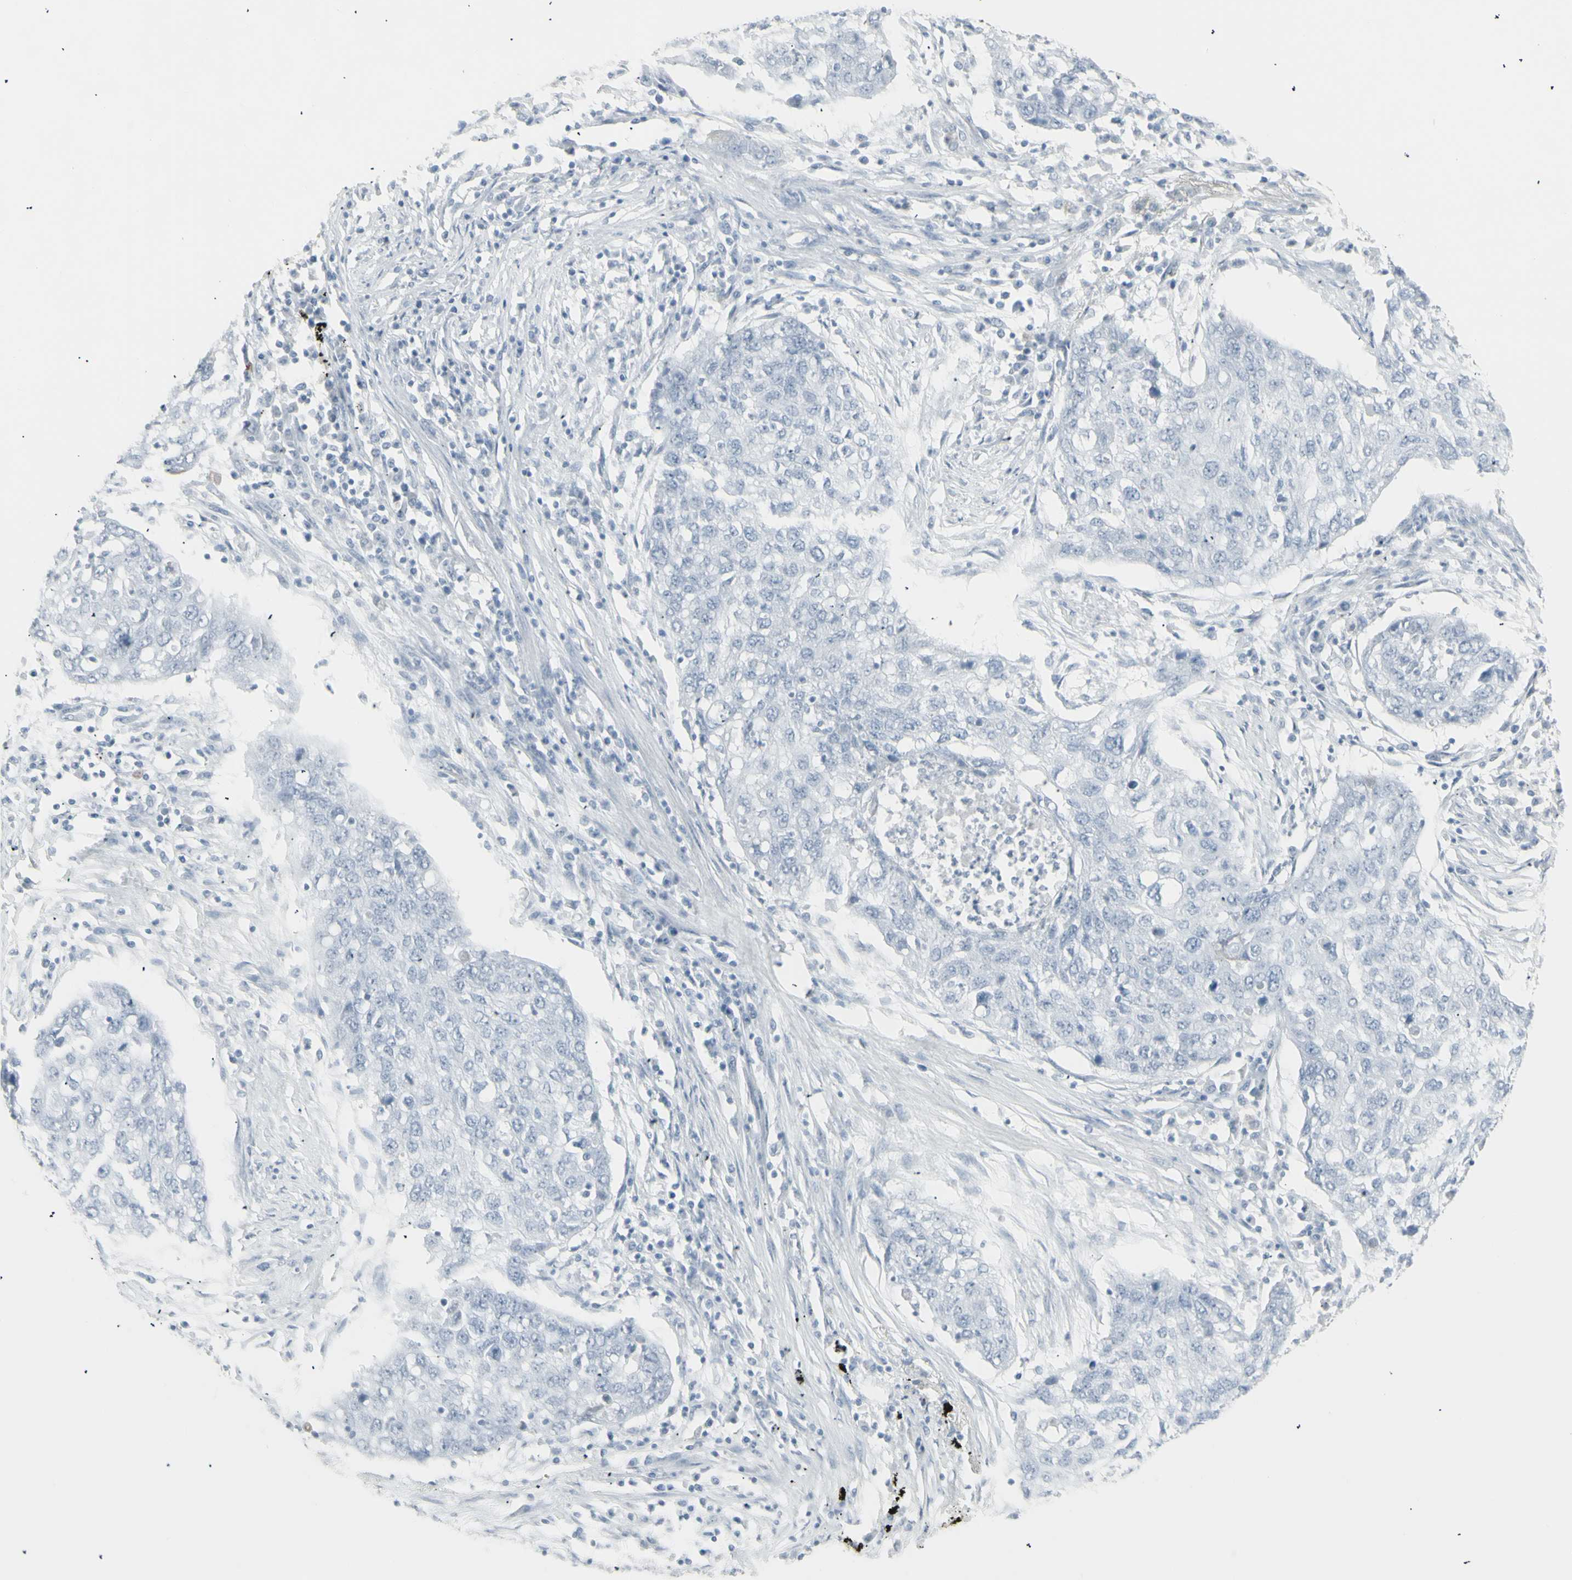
{"staining": {"intensity": "negative", "quantity": "none", "location": "none"}, "tissue": "lung cancer", "cell_type": "Tumor cells", "image_type": "cancer", "snomed": [{"axis": "morphology", "description": "Squamous cell carcinoma, NOS"}, {"axis": "topography", "description": "Lung"}], "caption": "Lung cancer was stained to show a protein in brown. There is no significant staining in tumor cells. (Stains: DAB (3,3'-diaminobenzidine) immunohistochemistry (IHC) with hematoxylin counter stain, Microscopy: brightfield microscopy at high magnification).", "gene": "YBX2", "patient": {"sex": "female", "age": 63}}